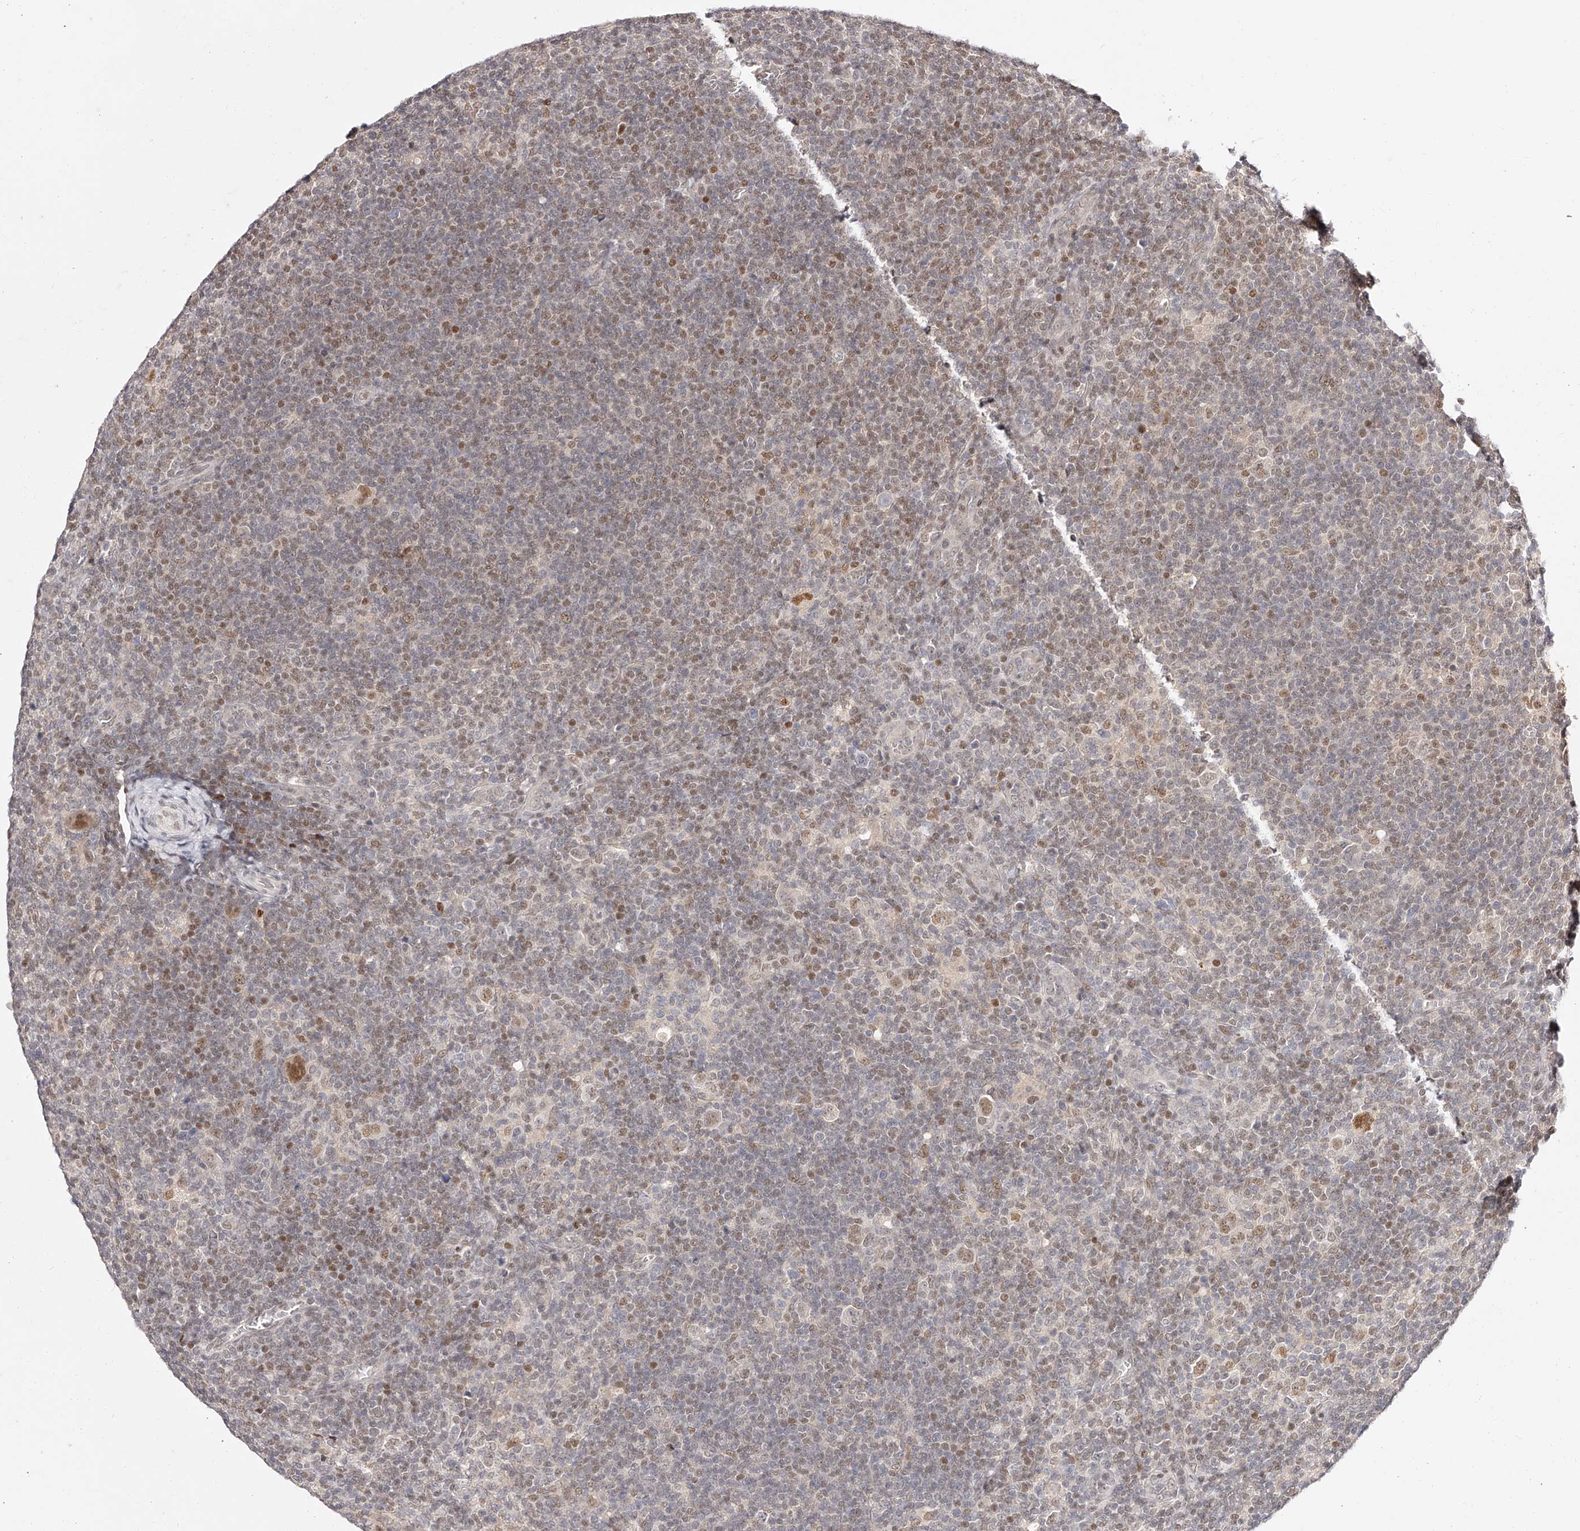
{"staining": {"intensity": "moderate", "quantity": ">75%", "location": "cytoplasmic/membranous,nuclear"}, "tissue": "lymphoma", "cell_type": "Tumor cells", "image_type": "cancer", "snomed": [{"axis": "morphology", "description": "Hodgkin's disease, NOS"}, {"axis": "topography", "description": "Lymph node"}], "caption": "The histopathology image demonstrates staining of lymphoma, revealing moderate cytoplasmic/membranous and nuclear protein expression (brown color) within tumor cells. (IHC, brightfield microscopy, high magnification).", "gene": "USF3", "patient": {"sex": "female", "age": 57}}